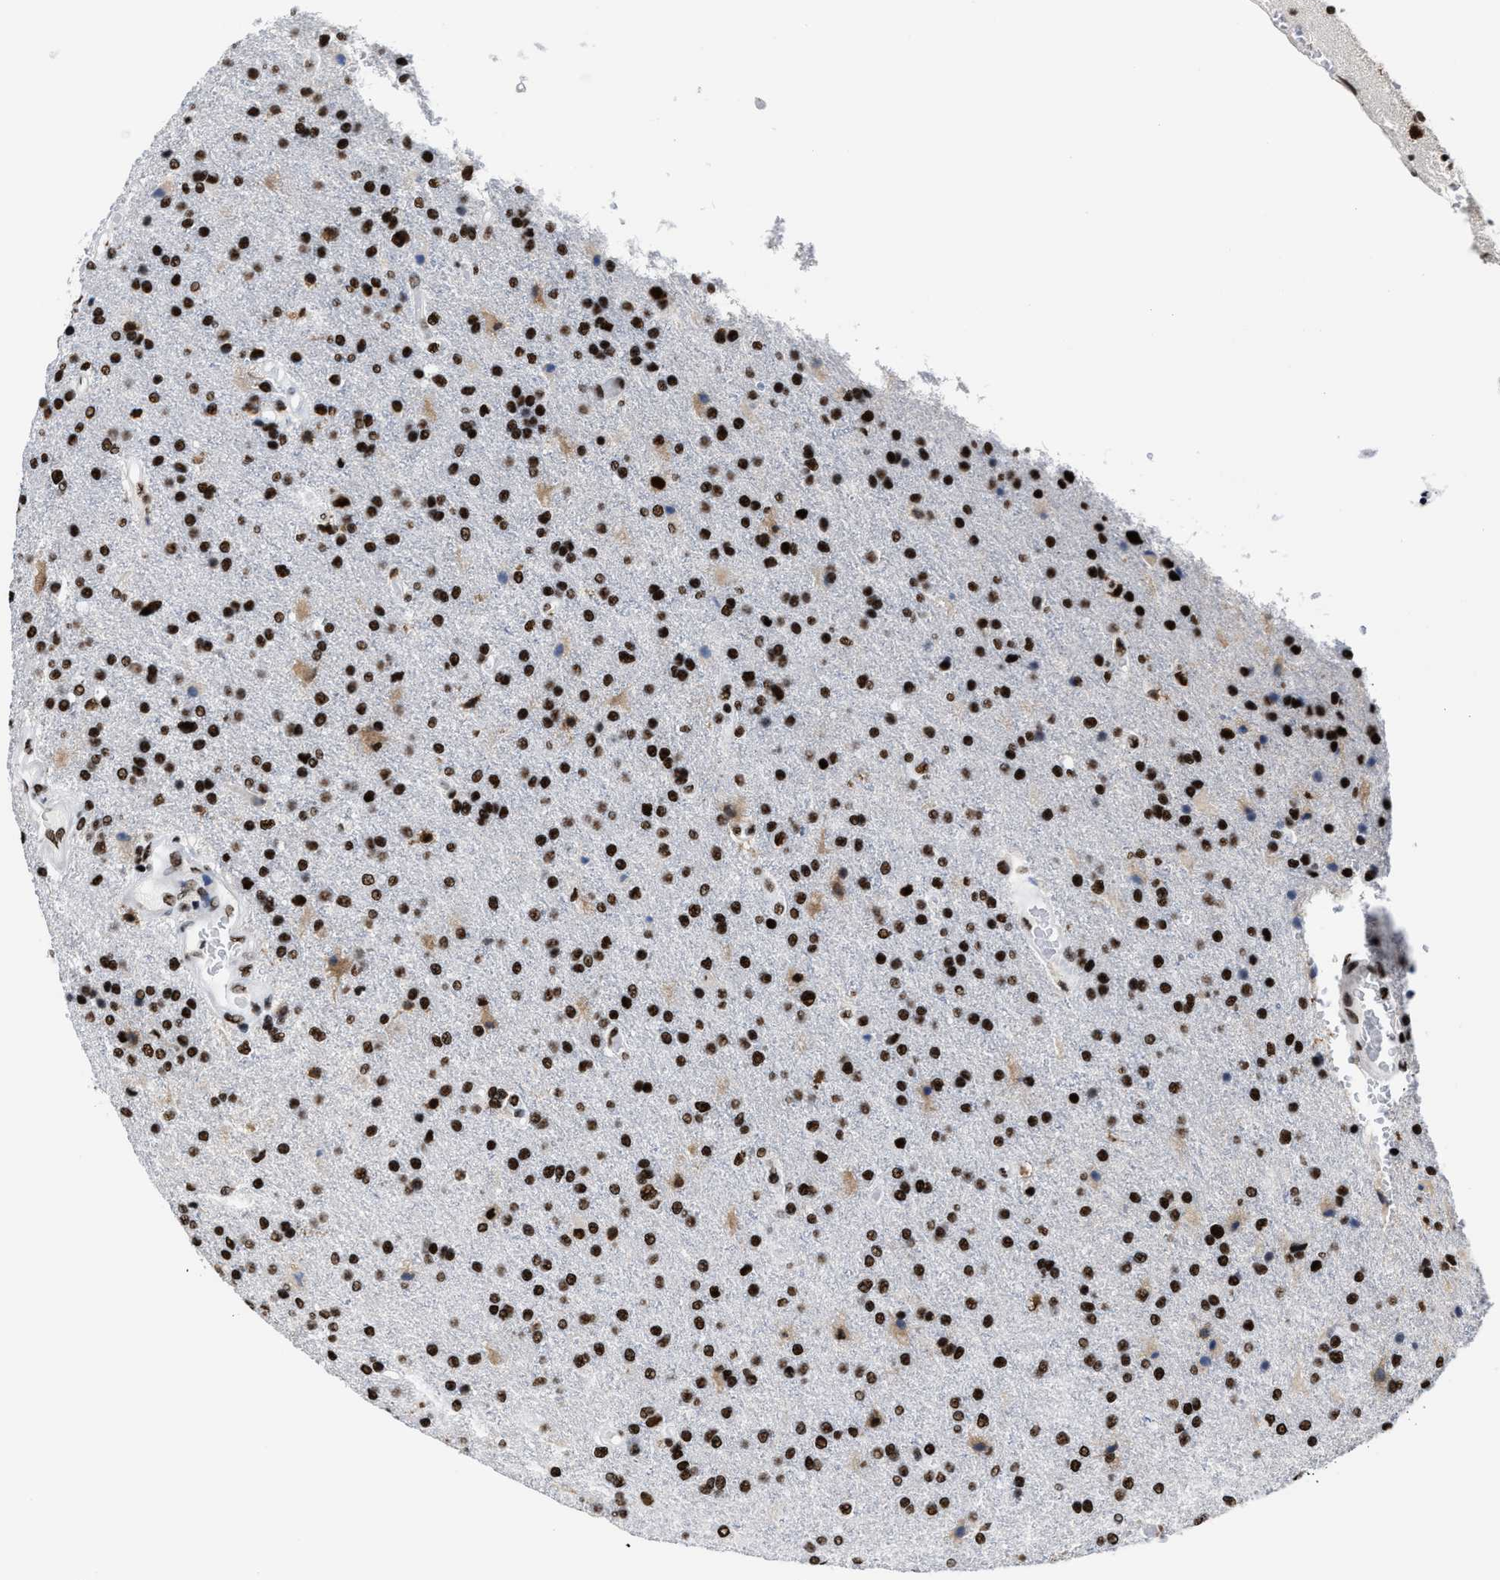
{"staining": {"intensity": "strong", "quantity": ">75%", "location": "nuclear"}, "tissue": "glioma", "cell_type": "Tumor cells", "image_type": "cancer", "snomed": [{"axis": "morphology", "description": "Glioma, malignant, High grade"}, {"axis": "topography", "description": "Brain"}], "caption": "Immunohistochemical staining of malignant high-grade glioma displays high levels of strong nuclear protein positivity in approximately >75% of tumor cells. The protein of interest is stained brown, and the nuclei are stained in blue (DAB IHC with brightfield microscopy, high magnification).", "gene": "SMARCC2", "patient": {"sex": "male", "age": 72}}